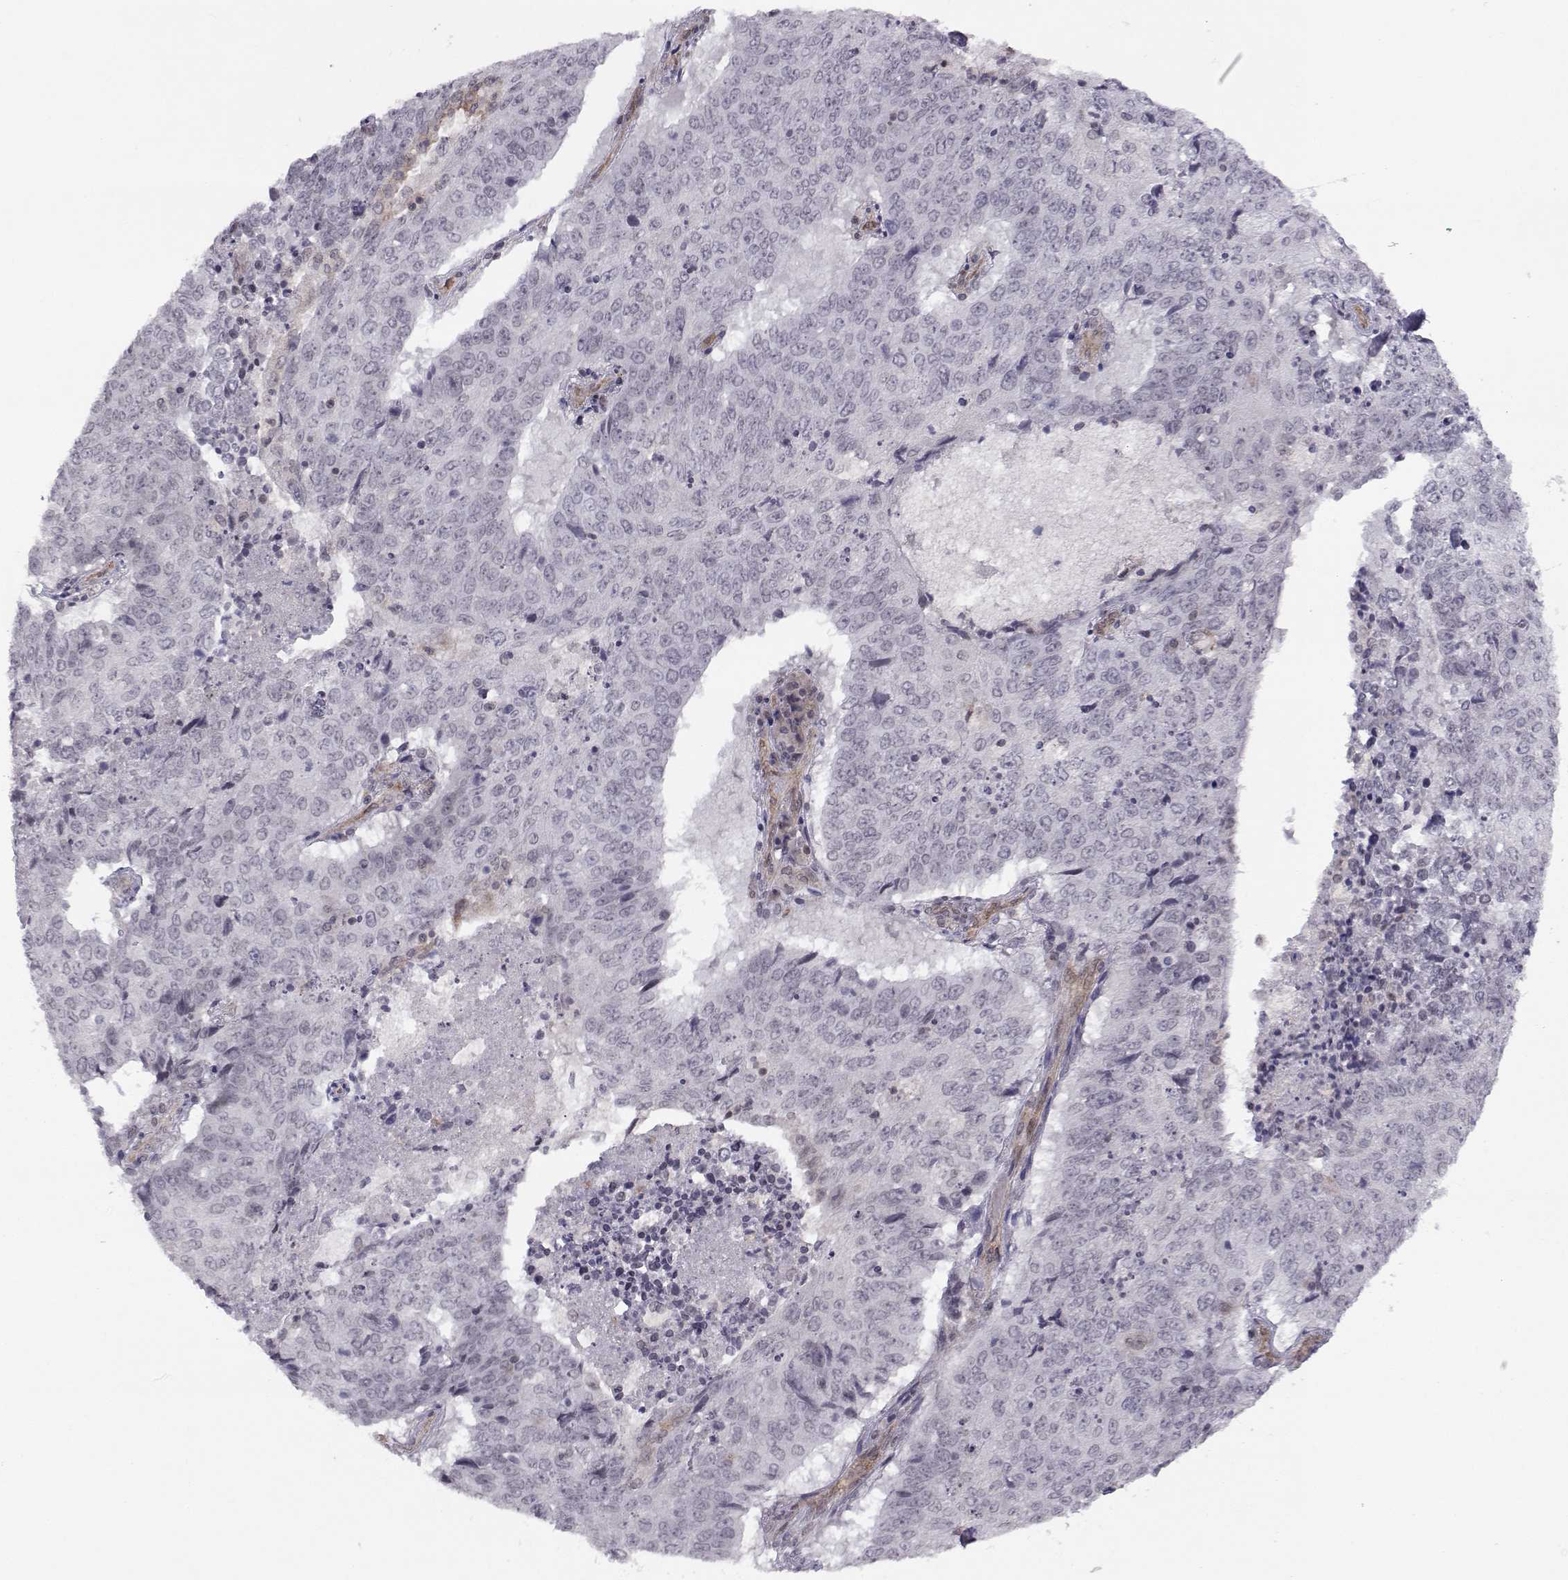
{"staining": {"intensity": "negative", "quantity": "none", "location": "none"}, "tissue": "lung cancer", "cell_type": "Tumor cells", "image_type": "cancer", "snomed": [{"axis": "morphology", "description": "Normal tissue, NOS"}, {"axis": "morphology", "description": "Squamous cell carcinoma, NOS"}, {"axis": "topography", "description": "Bronchus"}, {"axis": "topography", "description": "Lung"}], "caption": "The immunohistochemistry (IHC) photomicrograph has no significant staining in tumor cells of lung cancer tissue. (Immunohistochemistry, brightfield microscopy, high magnification).", "gene": "KIF13B", "patient": {"sex": "male", "age": 64}}